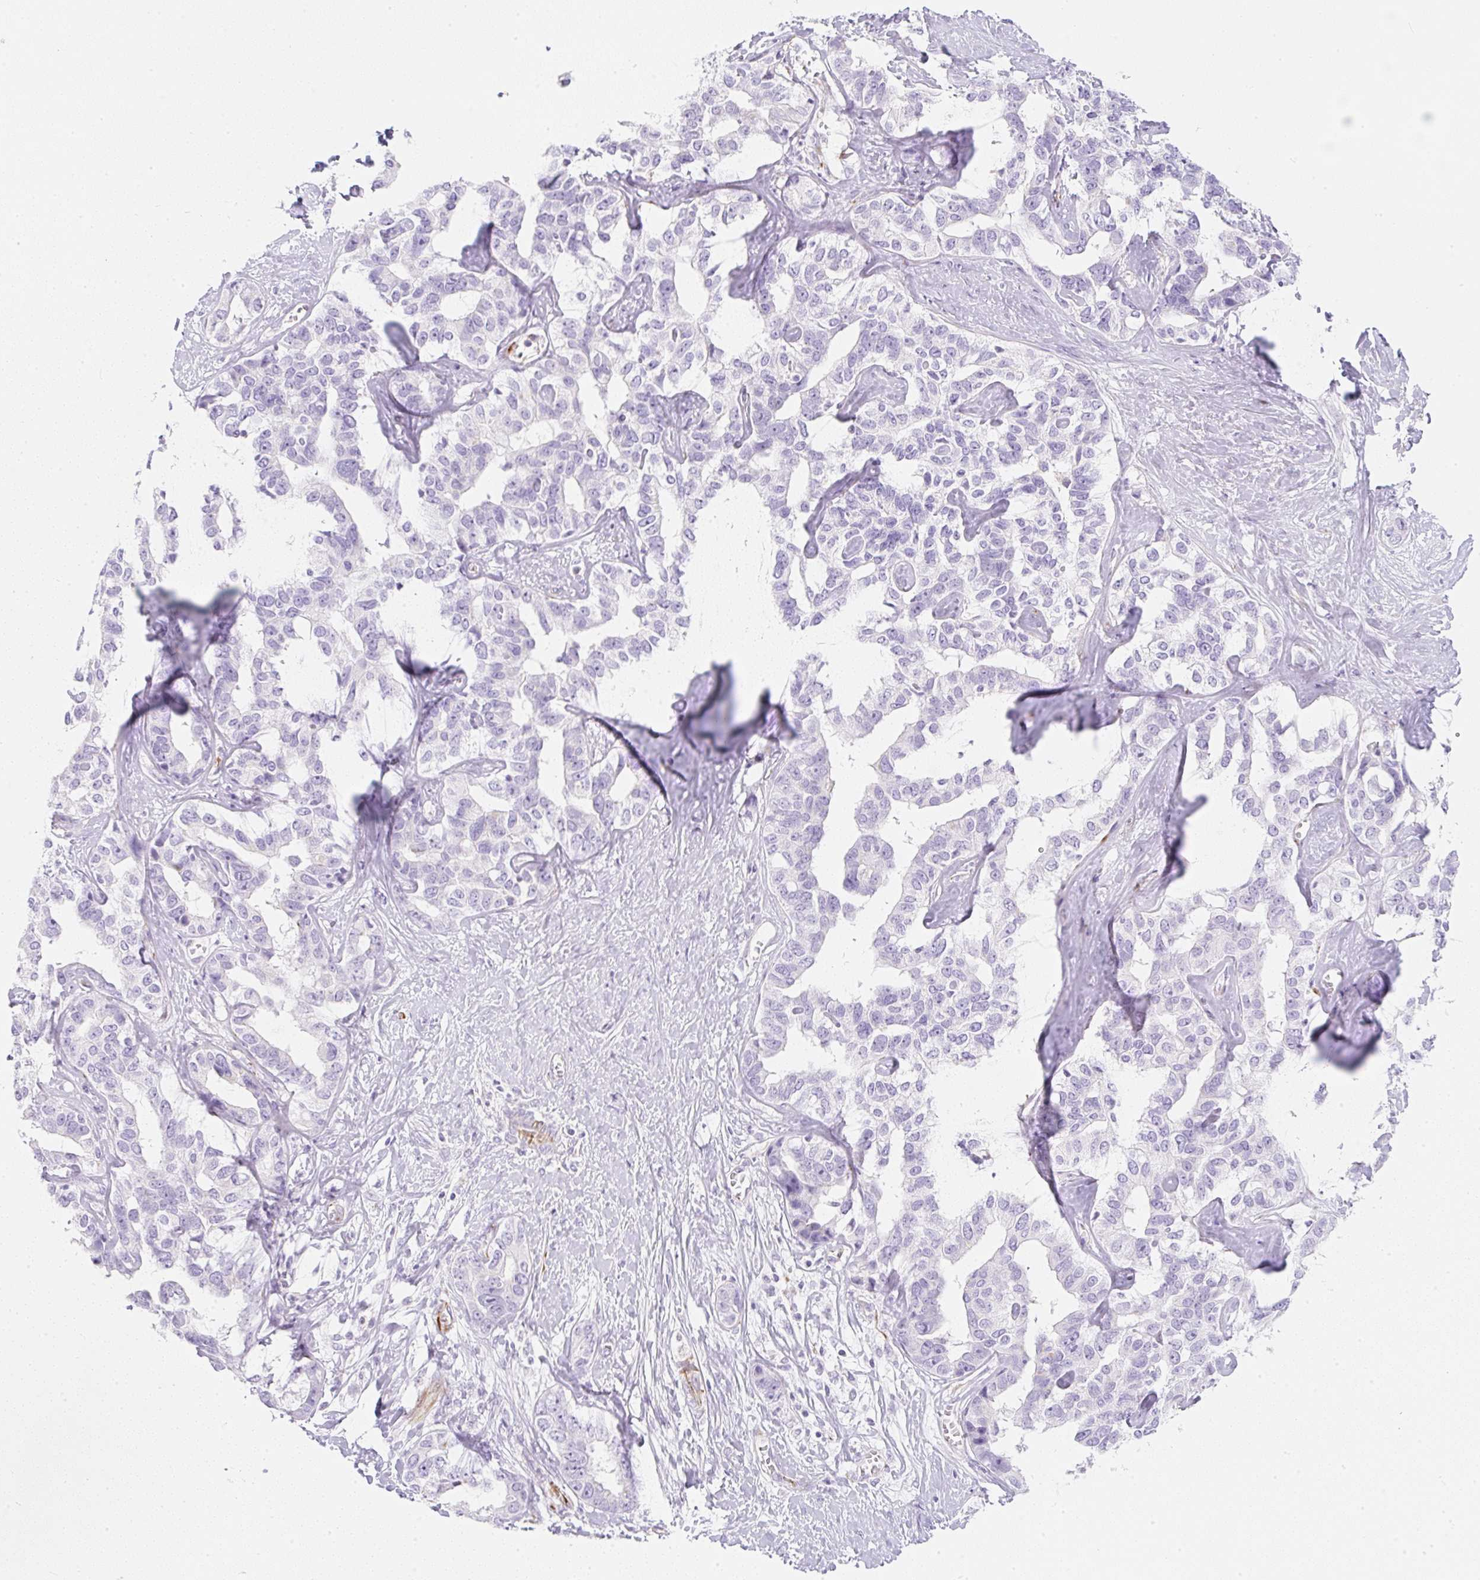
{"staining": {"intensity": "negative", "quantity": "none", "location": "none"}, "tissue": "liver cancer", "cell_type": "Tumor cells", "image_type": "cancer", "snomed": [{"axis": "morphology", "description": "Cholangiocarcinoma"}, {"axis": "topography", "description": "Liver"}], "caption": "Tumor cells are negative for brown protein staining in liver cancer (cholangiocarcinoma). (DAB (3,3'-diaminobenzidine) IHC, high magnification).", "gene": "ZNF689", "patient": {"sex": "male", "age": 59}}